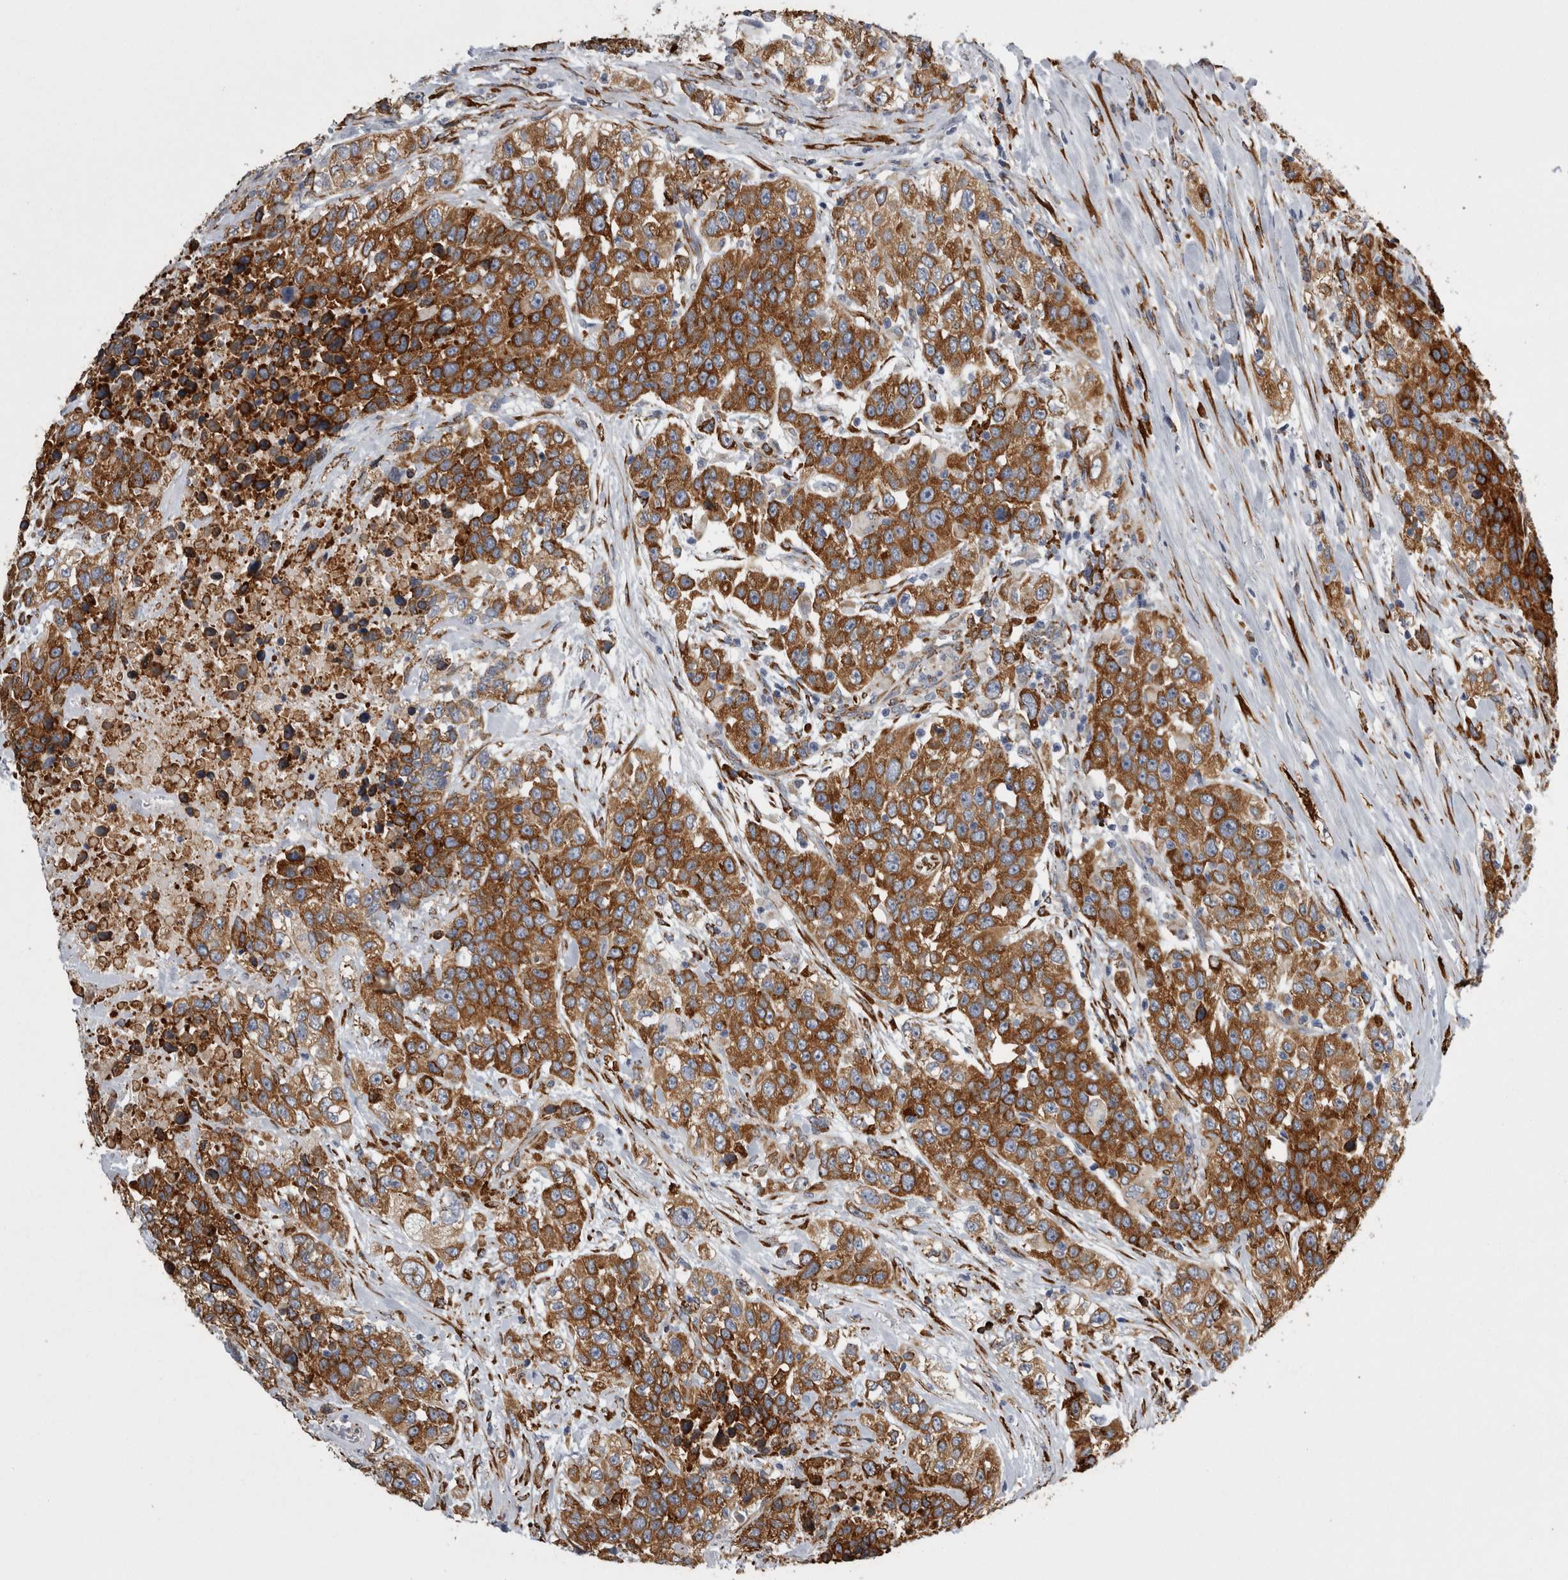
{"staining": {"intensity": "strong", "quantity": ">75%", "location": "cytoplasmic/membranous"}, "tissue": "urothelial cancer", "cell_type": "Tumor cells", "image_type": "cancer", "snomed": [{"axis": "morphology", "description": "Urothelial carcinoma, High grade"}, {"axis": "topography", "description": "Urinary bladder"}], "caption": "This is an image of immunohistochemistry staining of urothelial cancer, which shows strong positivity in the cytoplasmic/membranous of tumor cells.", "gene": "FHIP2B", "patient": {"sex": "female", "age": 80}}